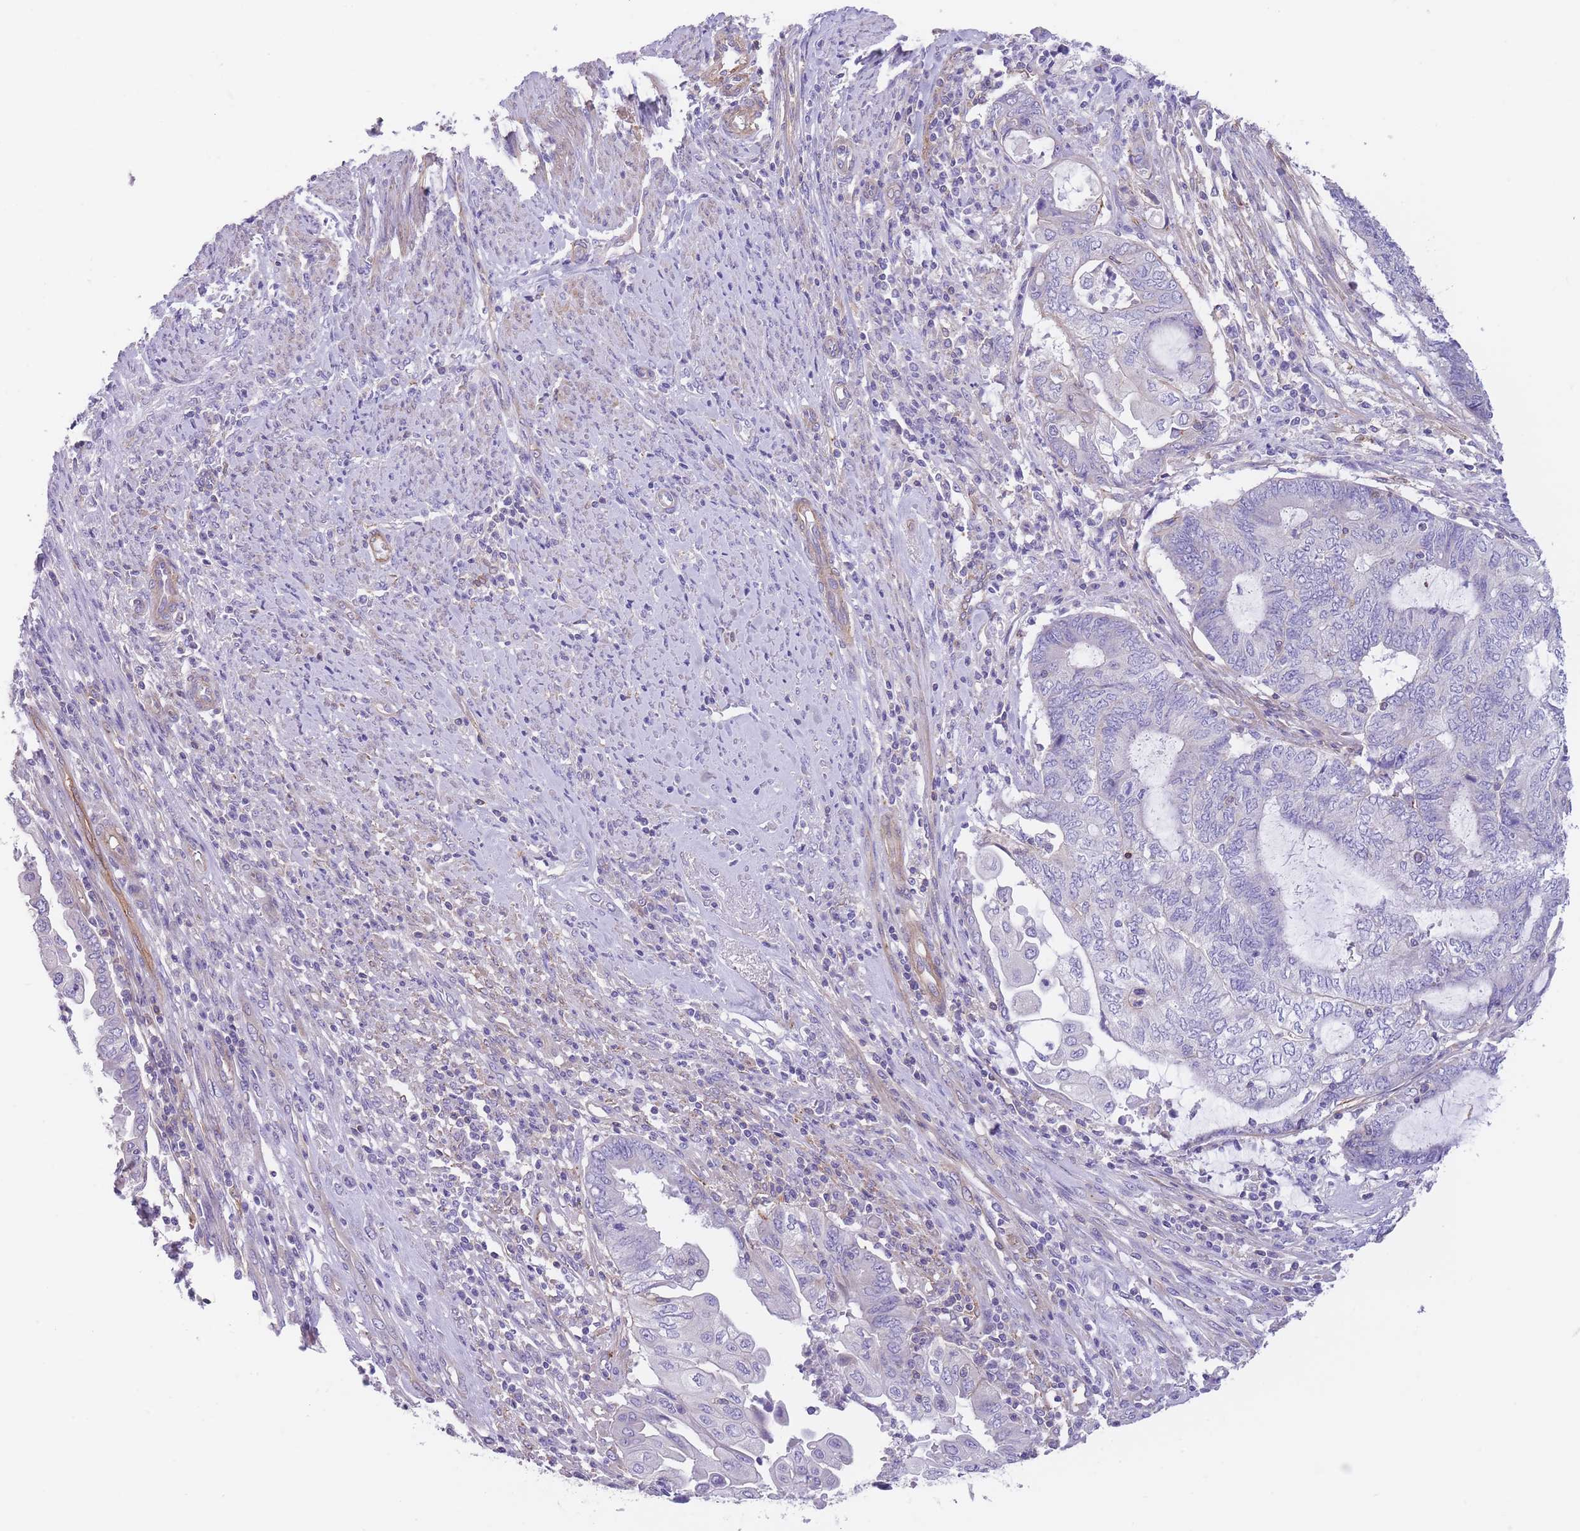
{"staining": {"intensity": "negative", "quantity": "none", "location": "none"}, "tissue": "endometrial cancer", "cell_type": "Tumor cells", "image_type": "cancer", "snomed": [{"axis": "morphology", "description": "Adenocarcinoma, NOS"}, {"axis": "topography", "description": "Uterus"}, {"axis": "topography", "description": "Endometrium"}], "caption": "High magnification brightfield microscopy of adenocarcinoma (endometrial) stained with DAB (brown) and counterstained with hematoxylin (blue): tumor cells show no significant staining.", "gene": "LDB3", "patient": {"sex": "female", "age": 70}}